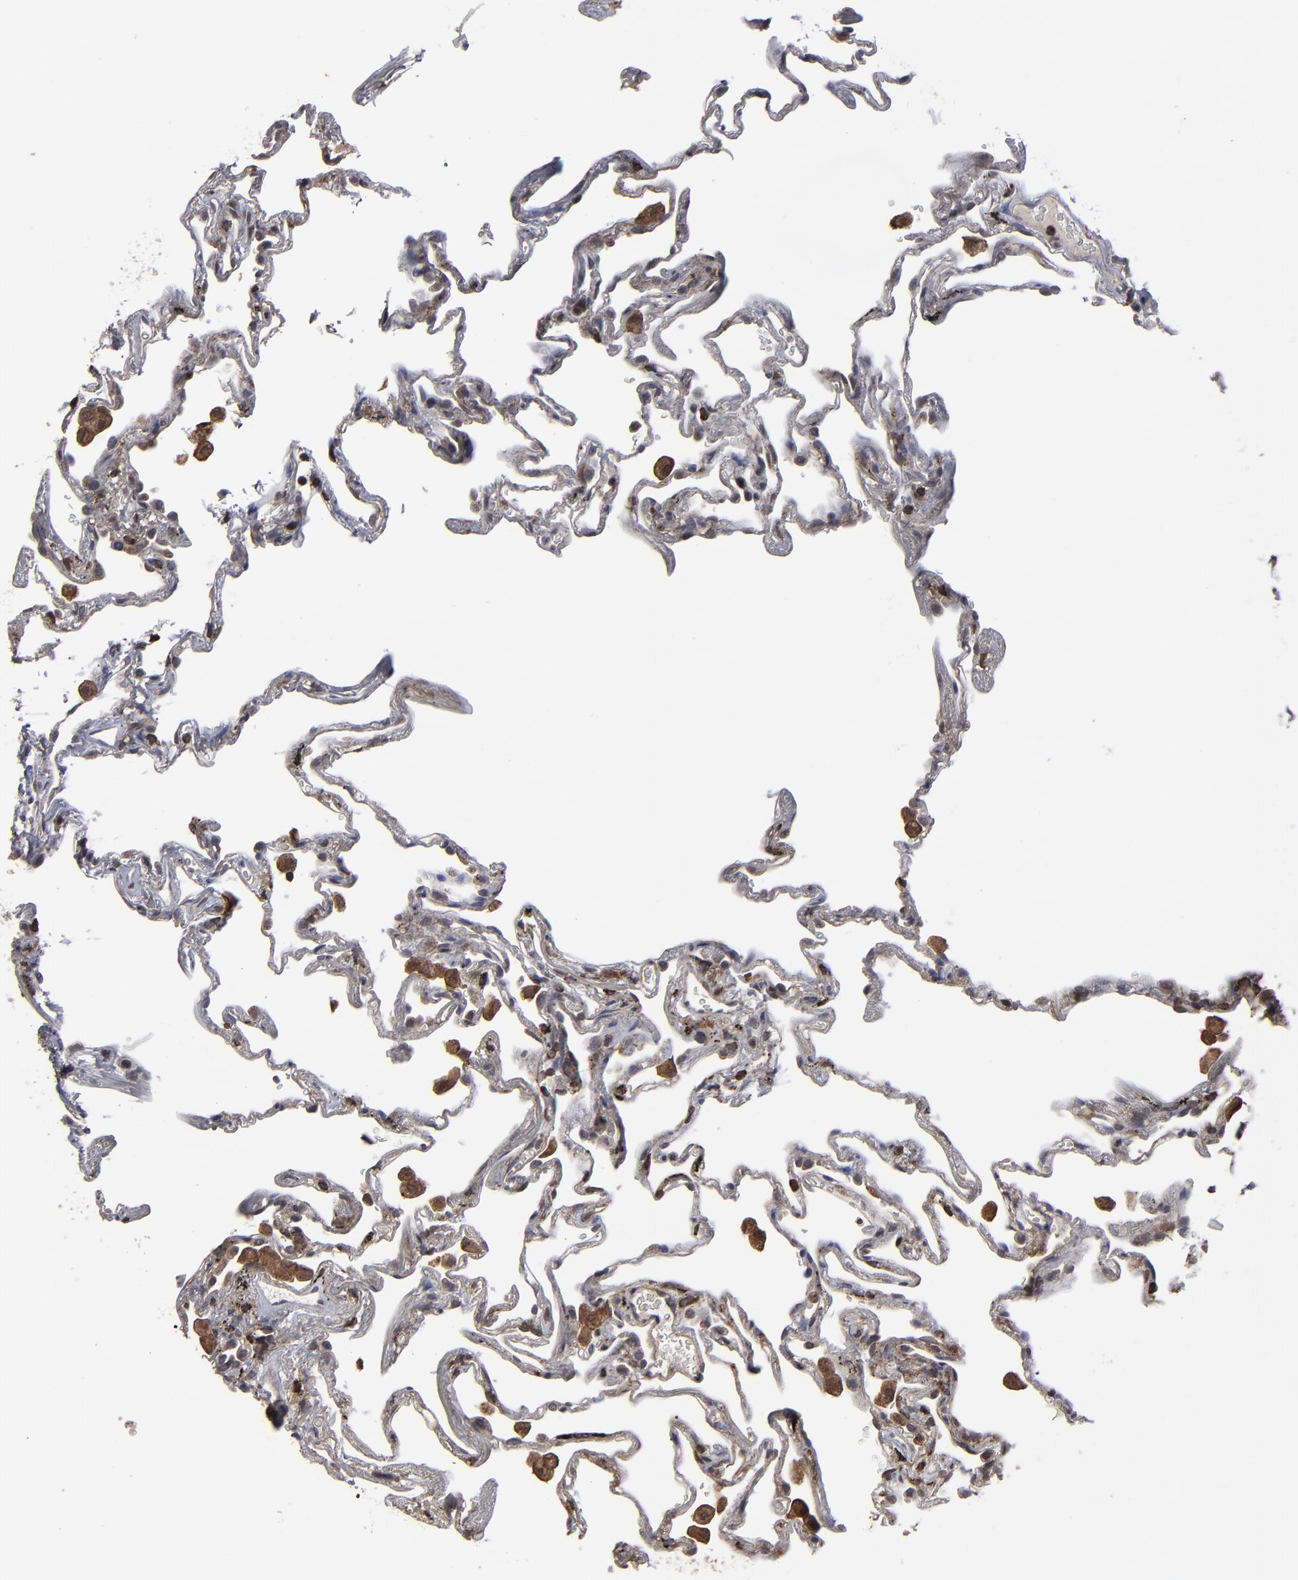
{"staining": {"intensity": "weak", "quantity": ">75%", "location": "cytoplasmic/membranous"}, "tissue": "lung", "cell_type": "Alveolar cells", "image_type": "normal", "snomed": [{"axis": "morphology", "description": "Normal tissue, NOS"}, {"axis": "morphology", "description": "Inflammation, NOS"}, {"axis": "topography", "description": "Lung"}], "caption": "A brown stain shows weak cytoplasmic/membranous staining of a protein in alveolar cells of benign human lung.", "gene": "KIAA2026", "patient": {"sex": "male", "age": 69}}